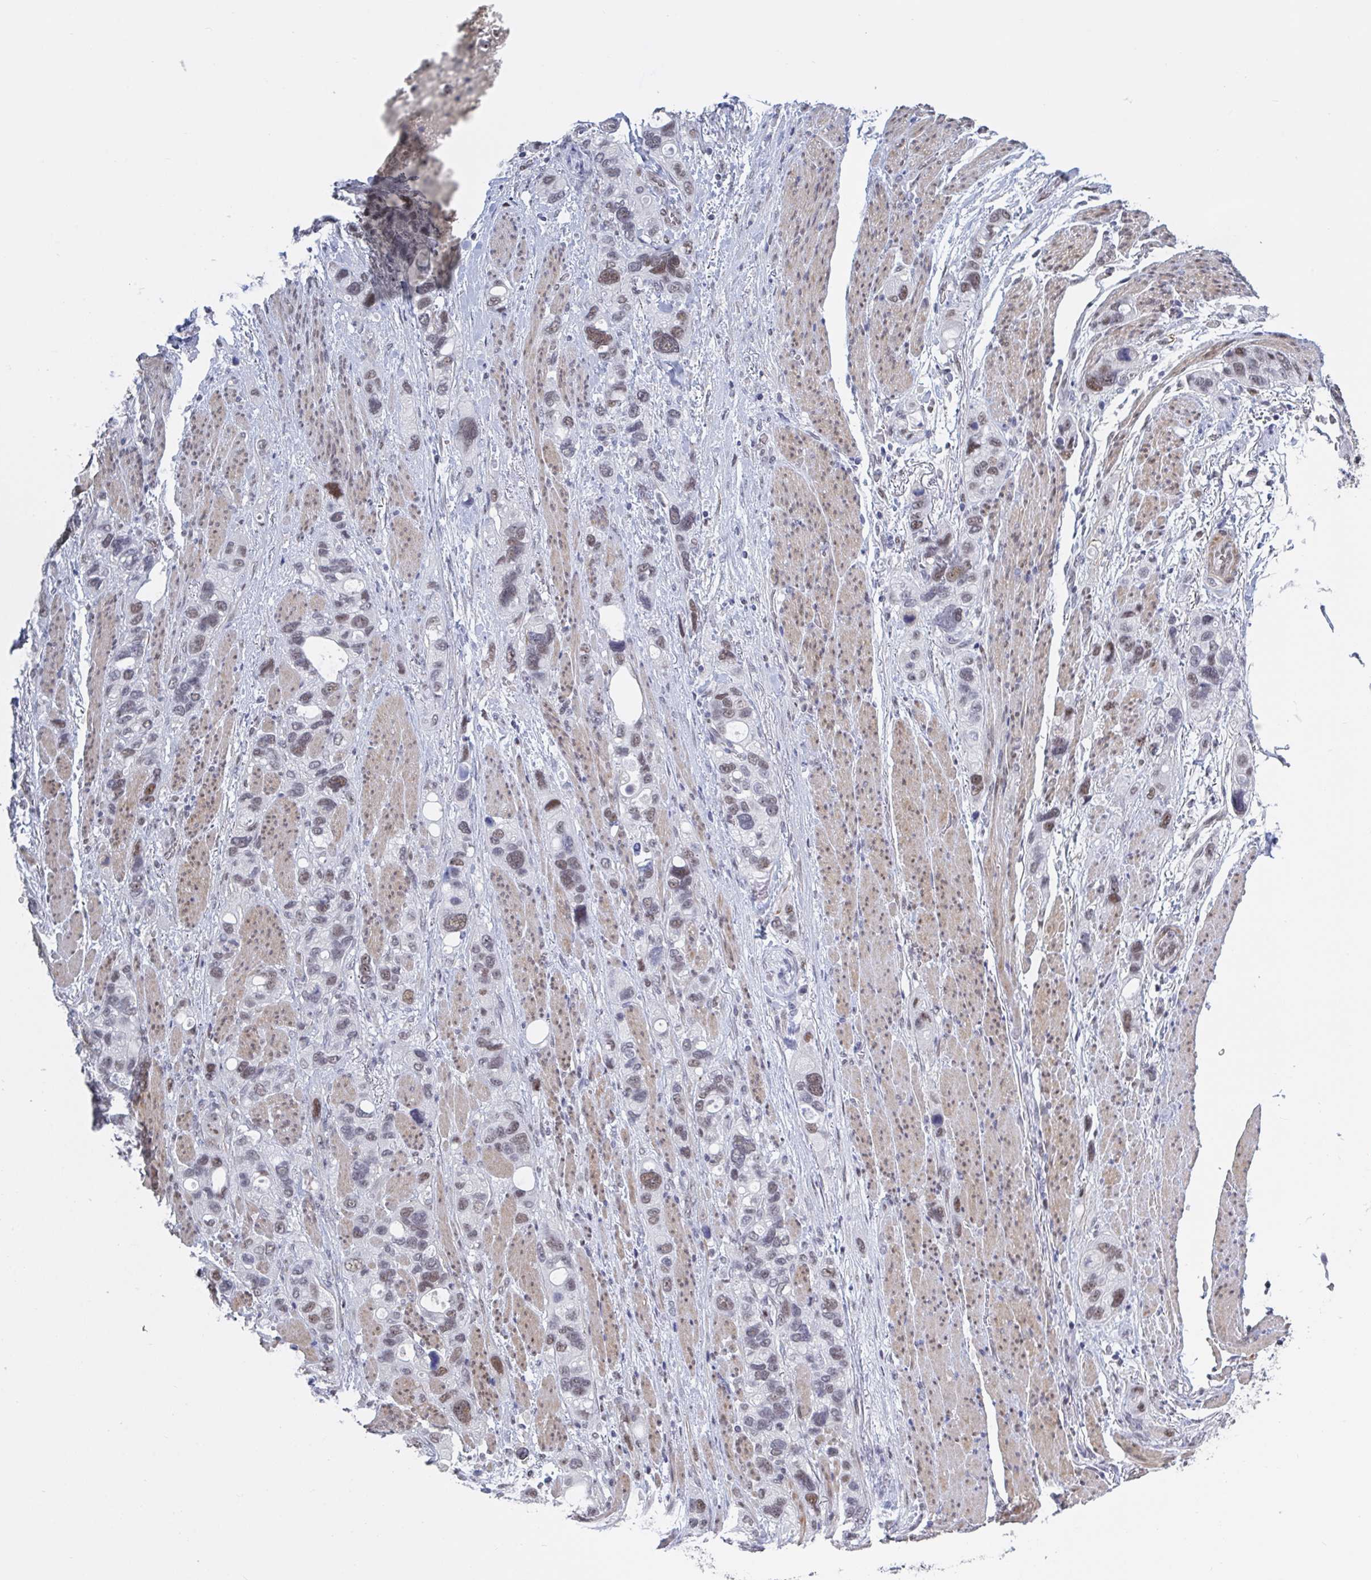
{"staining": {"intensity": "moderate", "quantity": "25%-75%", "location": "nuclear"}, "tissue": "stomach cancer", "cell_type": "Tumor cells", "image_type": "cancer", "snomed": [{"axis": "morphology", "description": "Adenocarcinoma, NOS"}, {"axis": "topography", "description": "Stomach, upper"}], "caption": "About 25%-75% of tumor cells in human stomach adenocarcinoma demonstrate moderate nuclear protein expression as visualized by brown immunohistochemical staining.", "gene": "BCL7B", "patient": {"sex": "female", "age": 81}}